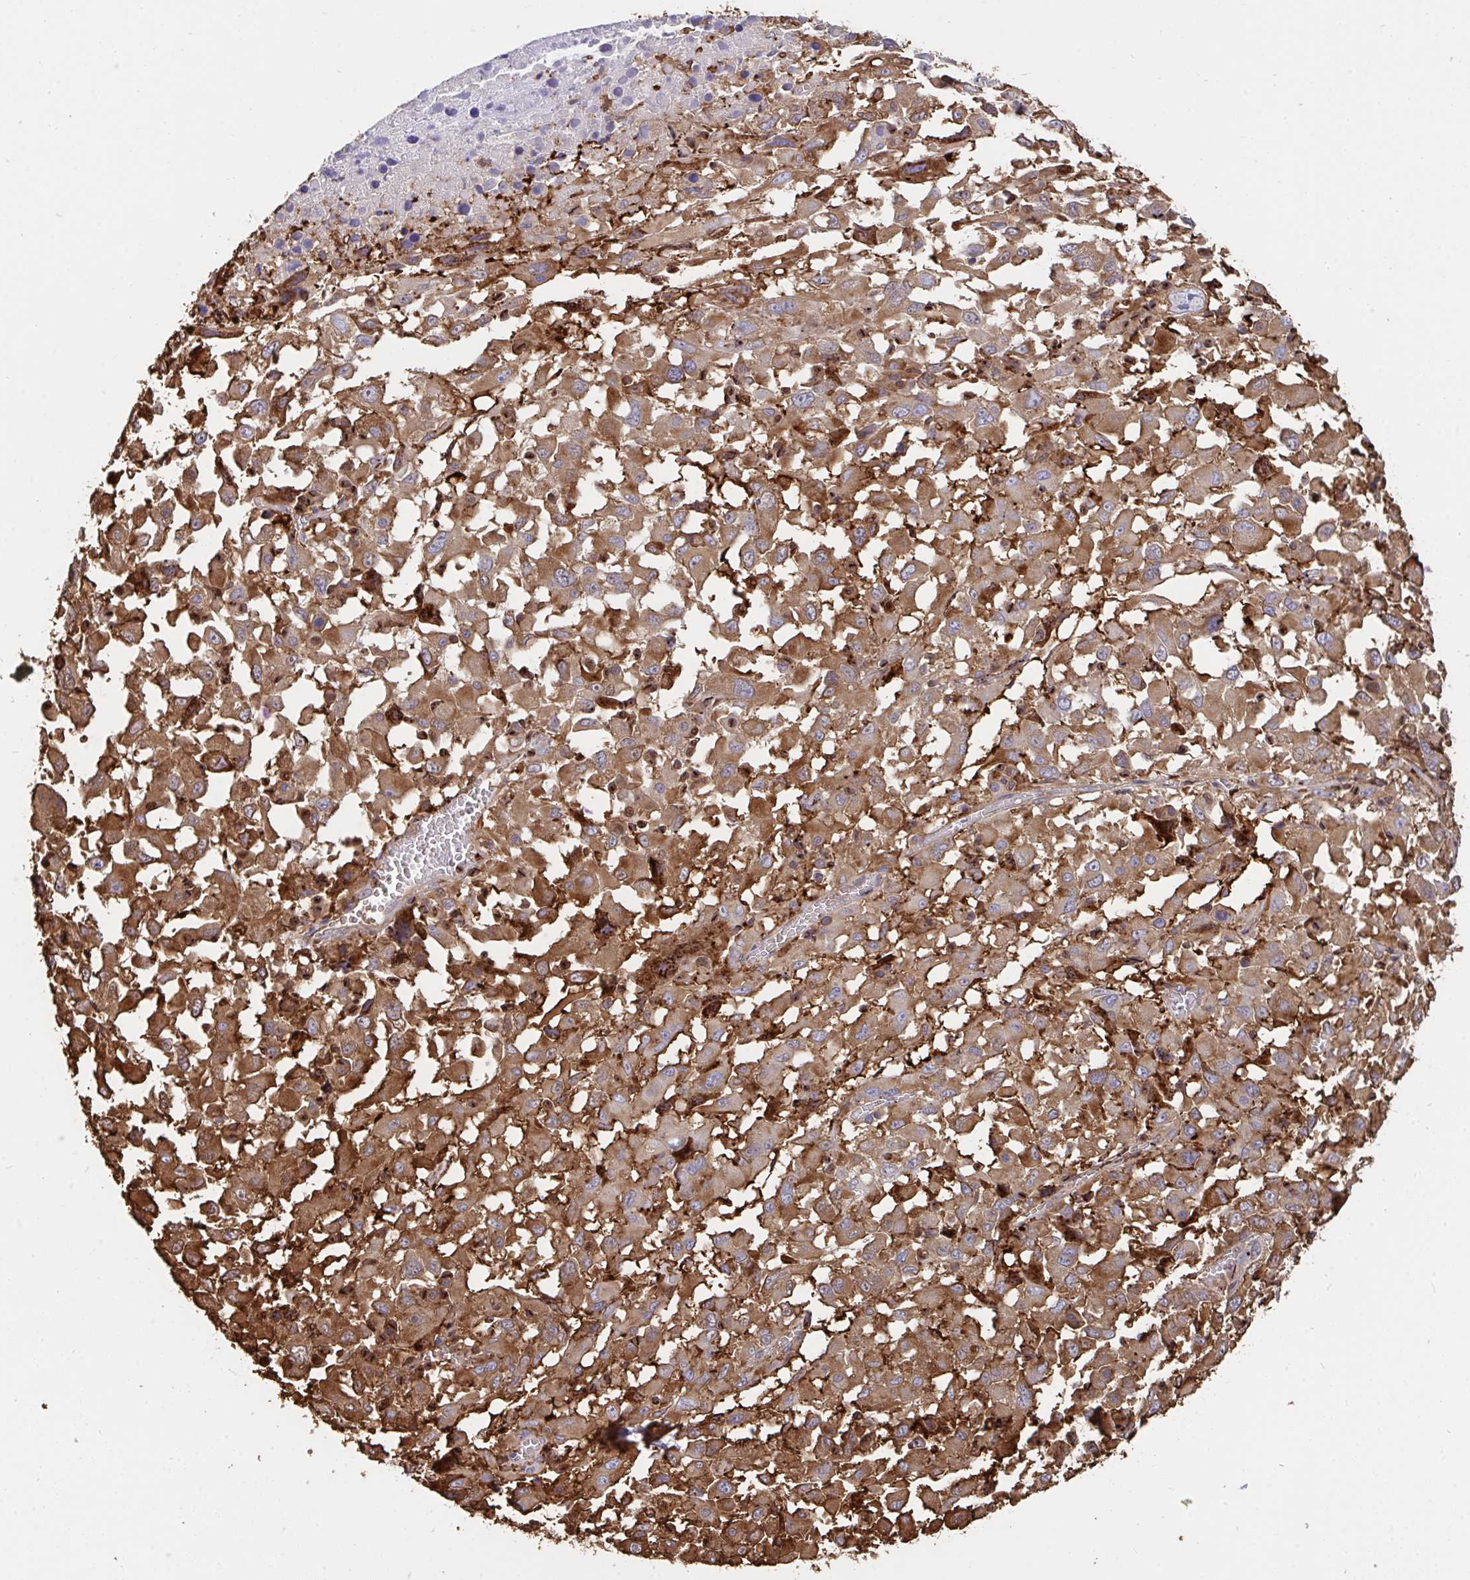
{"staining": {"intensity": "moderate", "quantity": ">75%", "location": "cytoplasmic/membranous"}, "tissue": "melanoma", "cell_type": "Tumor cells", "image_type": "cancer", "snomed": [{"axis": "morphology", "description": "Malignant melanoma, Metastatic site"}, {"axis": "topography", "description": "Soft tissue"}], "caption": "Immunohistochemical staining of human malignant melanoma (metastatic site) displays moderate cytoplasmic/membranous protein expression in approximately >75% of tumor cells. The staining was performed using DAB, with brown indicating positive protein expression. Nuclei are stained blue with hematoxylin.", "gene": "CFL1", "patient": {"sex": "male", "age": 50}}